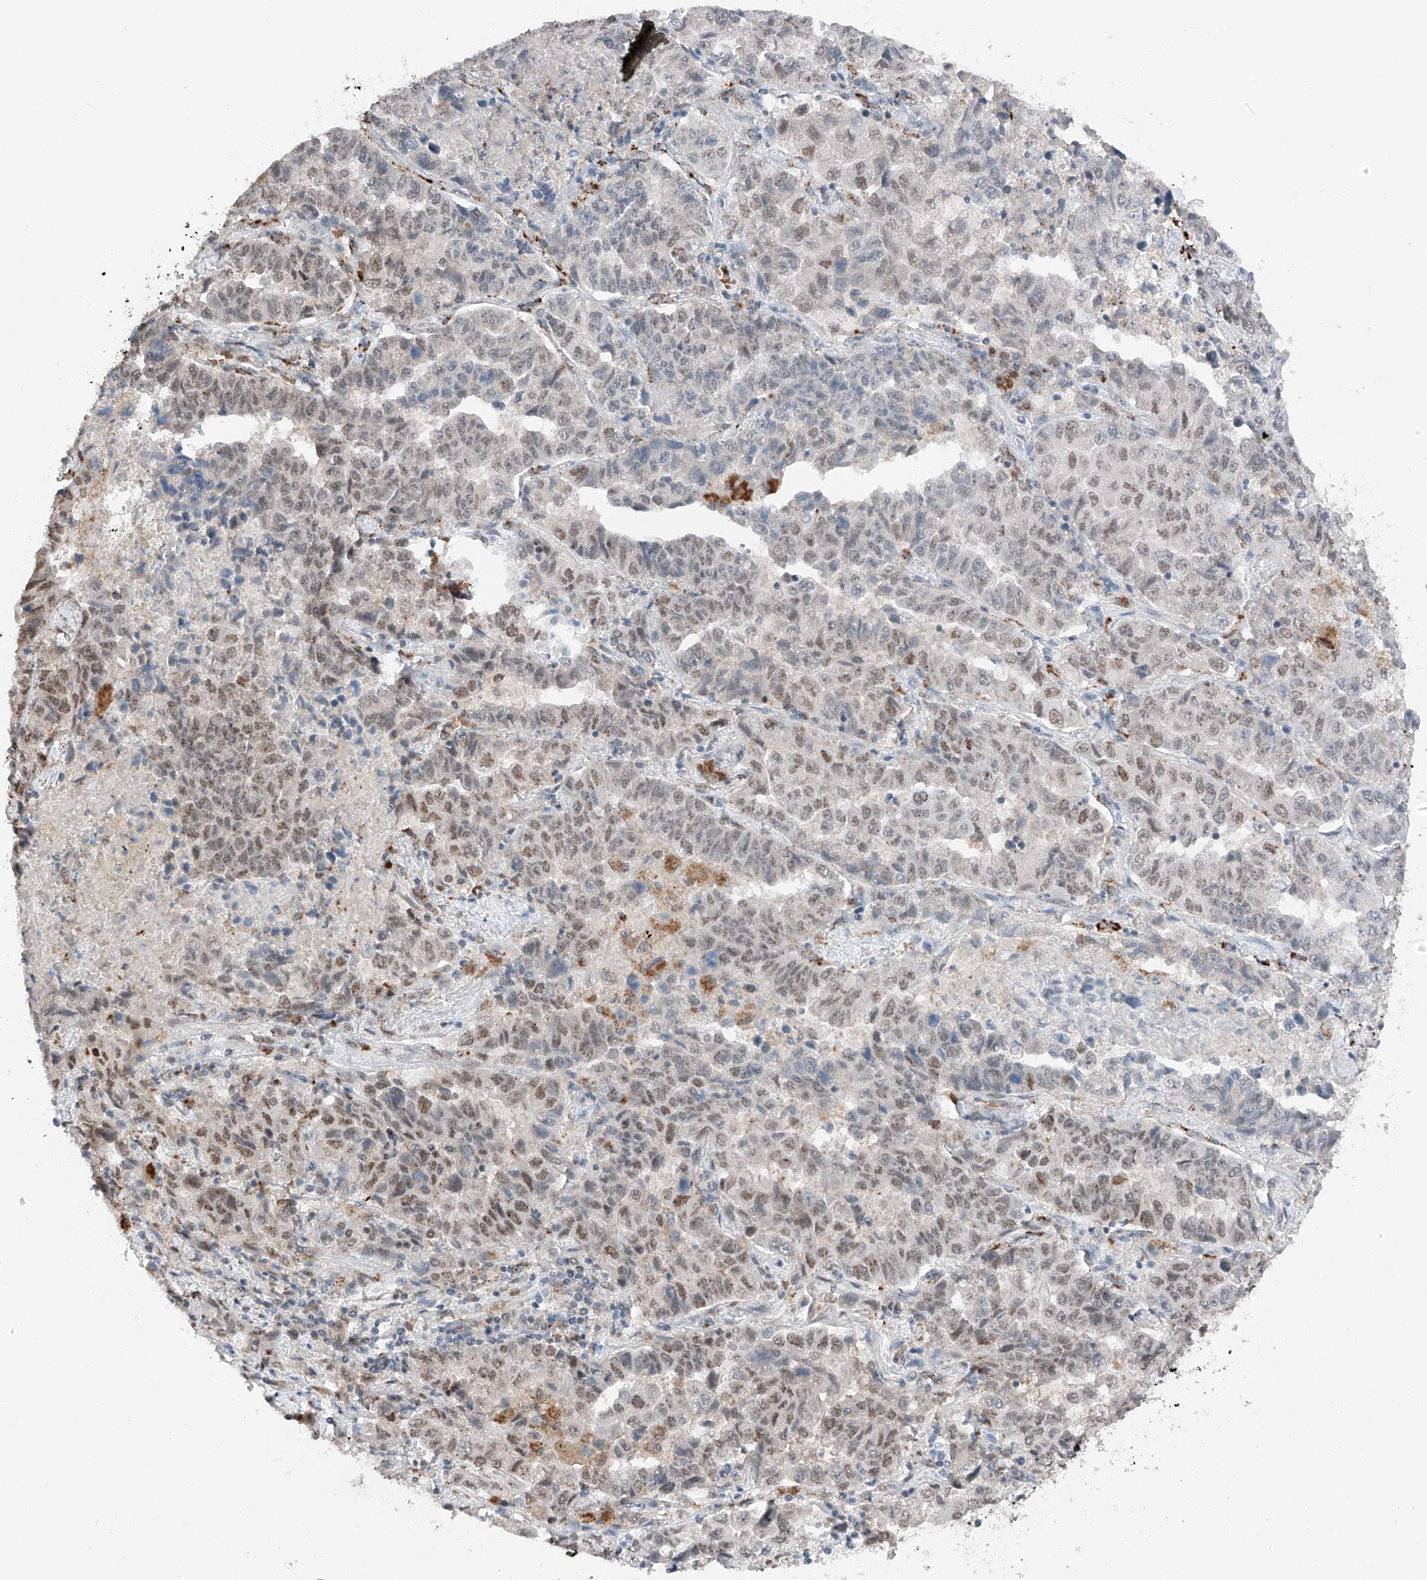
{"staining": {"intensity": "weak", "quantity": "25%-75%", "location": "nuclear"}, "tissue": "lung cancer", "cell_type": "Tumor cells", "image_type": "cancer", "snomed": [{"axis": "morphology", "description": "Adenocarcinoma, NOS"}, {"axis": "topography", "description": "Lung"}], "caption": "Adenocarcinoma (lung) stained with a brown dye demonstrates weak nuclear positive expression in about 25%-75% of tumor cells.", "gene": "TBX4", "patient": {"sex": "female", "age": 51}}